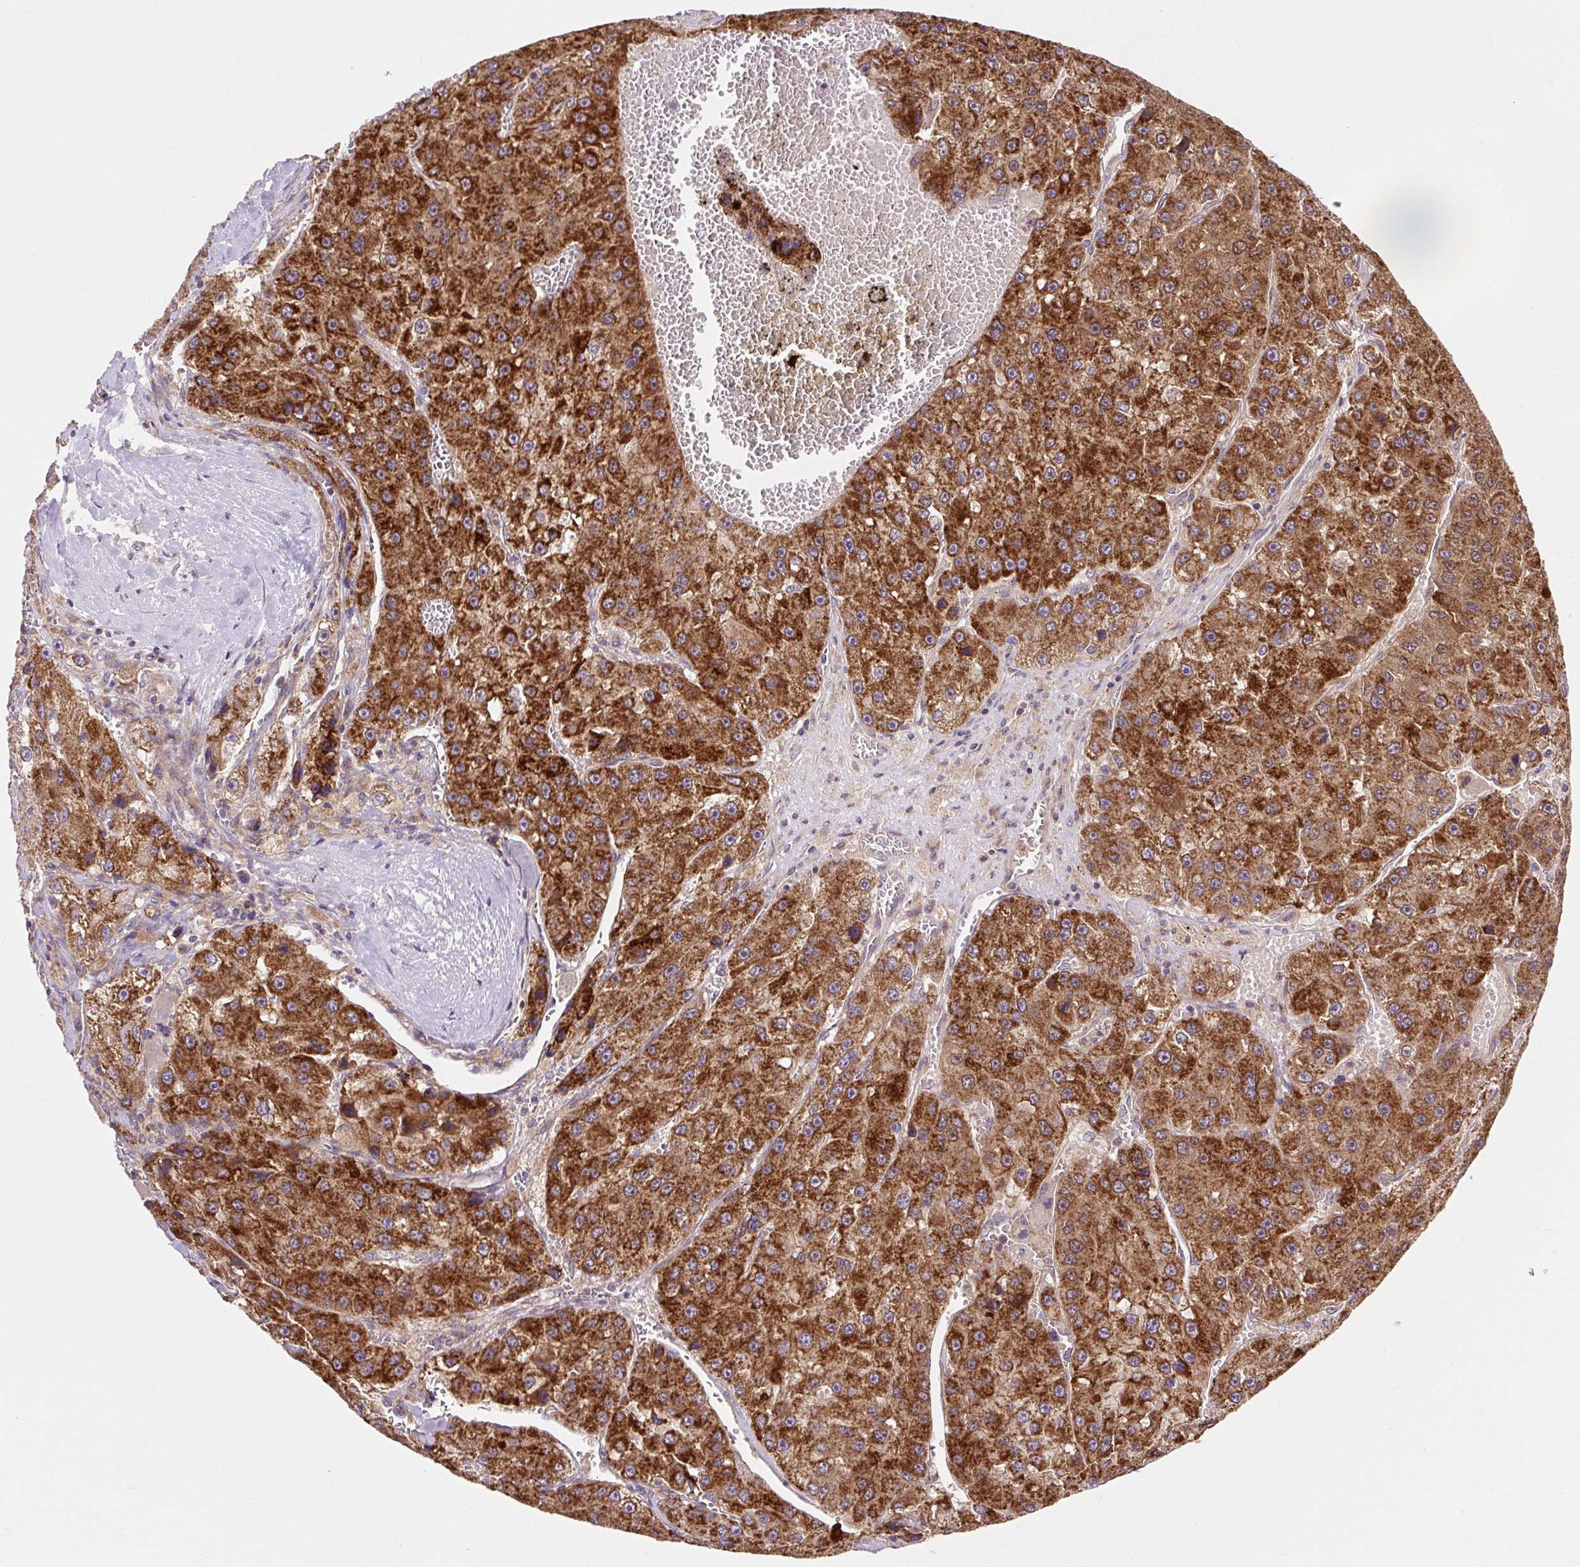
{"staining": {"intensity": "strong", "quantity": ">75%", "location": "cytoplasmic/membranous"}, "tissue": "liver cancer", "cell_type": "Tumor cells", "image_type": "cancer", "snomed": [{"axis": "morphology", "description": "Carcinoma, Hepatocellular, NOS"}, {"axis": "topography", "description": "Liver"}], "caption": "This image displays liver cancer stained with IHC to label a protein in brown. The cytoplasmic/membranous of tumor cells show strong positivity for the protein. Nuclei are counter-stained blue.", "gene": "TRIAP1", "patient": {"sex": "female", "age": 73}}